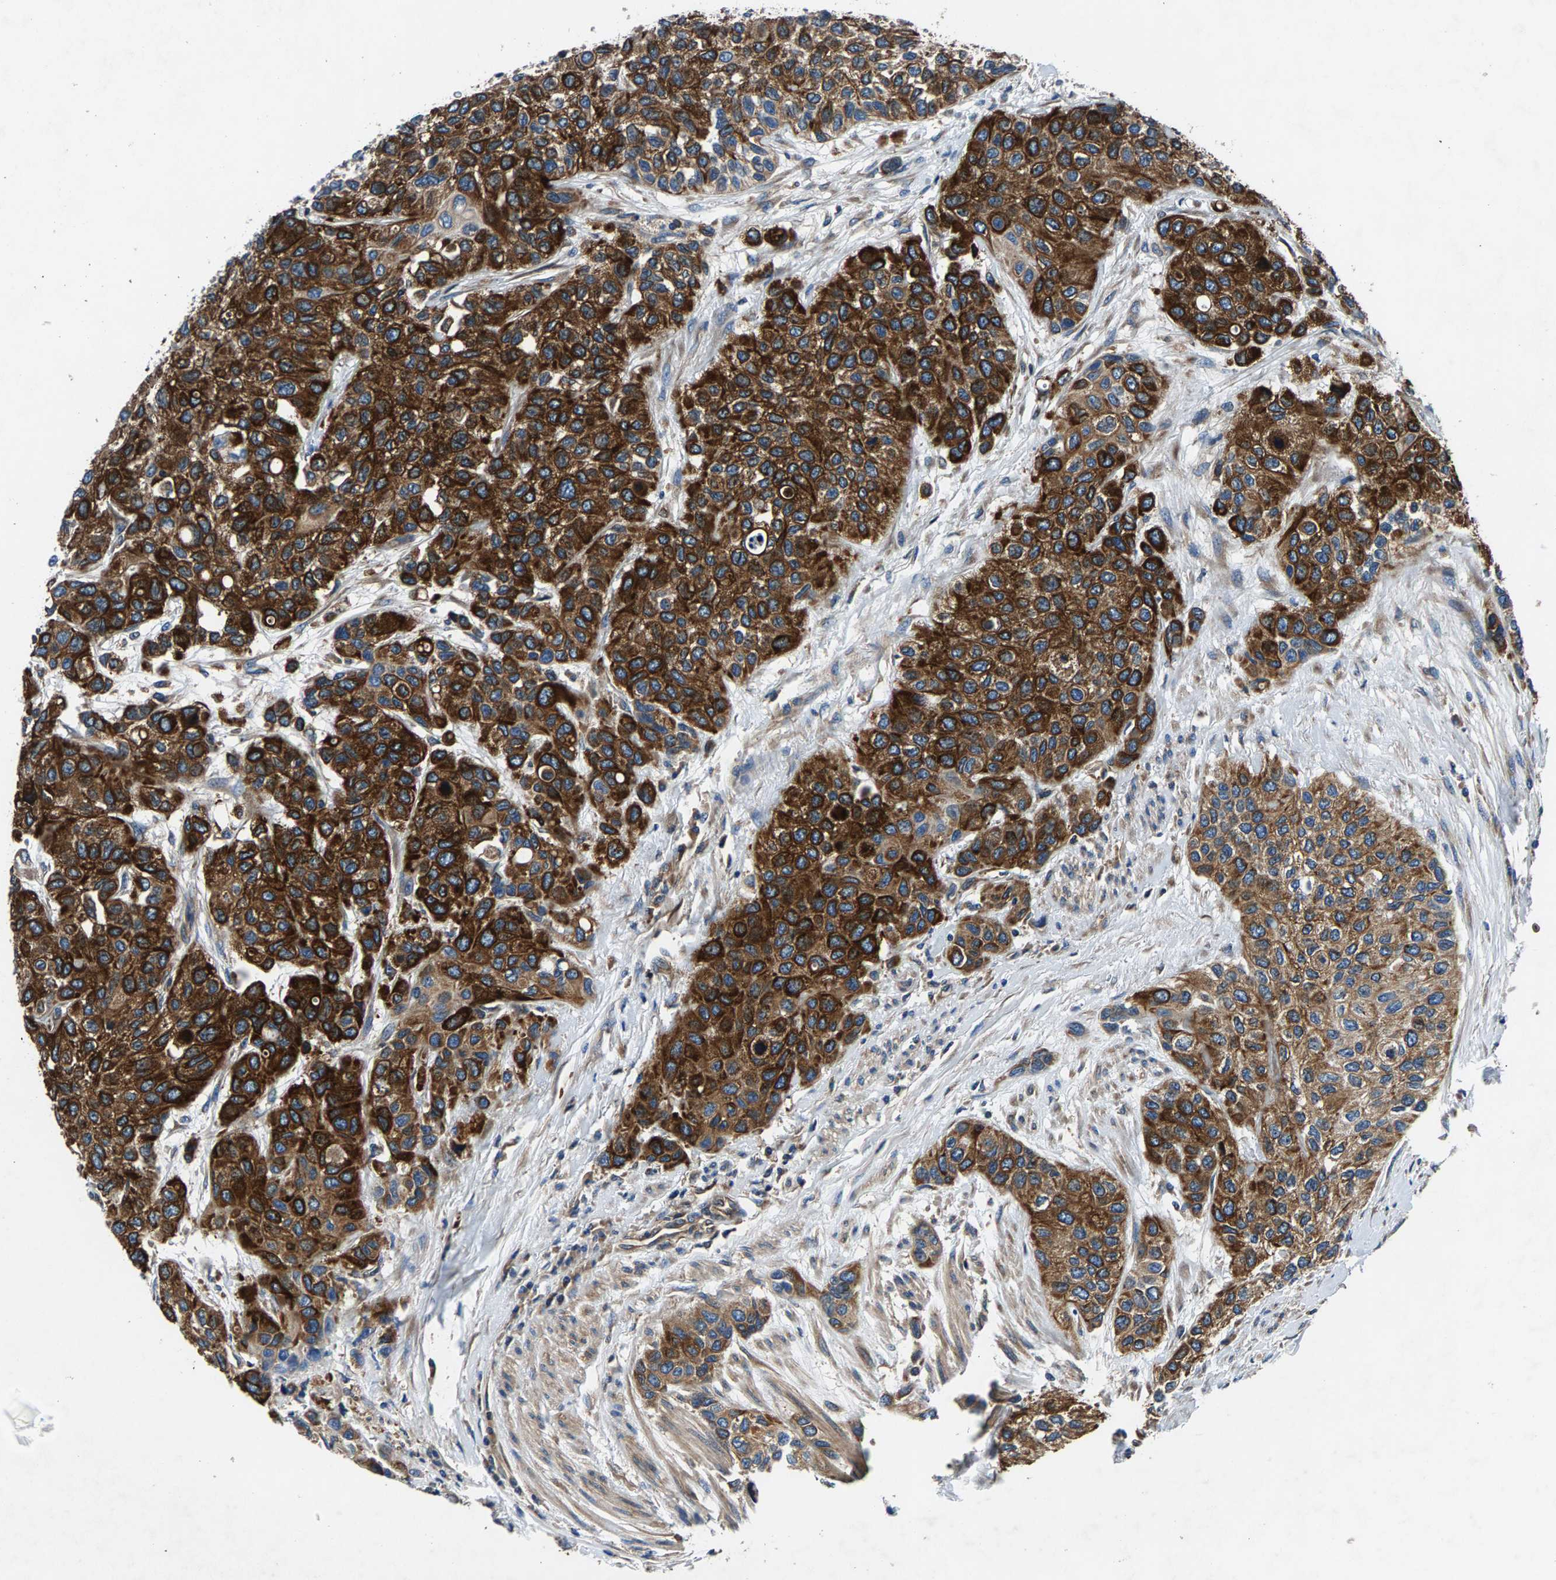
{"staining": {"intensity": "strong", "quantity": ">75%", "location": "cytoplasmic/membranous"}, "tissue": "urothelial cancer", "cell_type": "Tumor cells", "image_type": "cancer", "snomed": [{"axis": "morphology", "description": "Urothelial carcinoma, High grade"}, {"axis": "topography", "description": "Urinary bladder"}], "caption": "Strong cytoplasmic/membranous protein expression is present in about >75% of tumor cells in urothelial cancer. The protein of interest is shown in brown color, while the nuclei are stained blue.", "gene": "LPCAT1", "patient": {"sex": "female", "age": 56}}